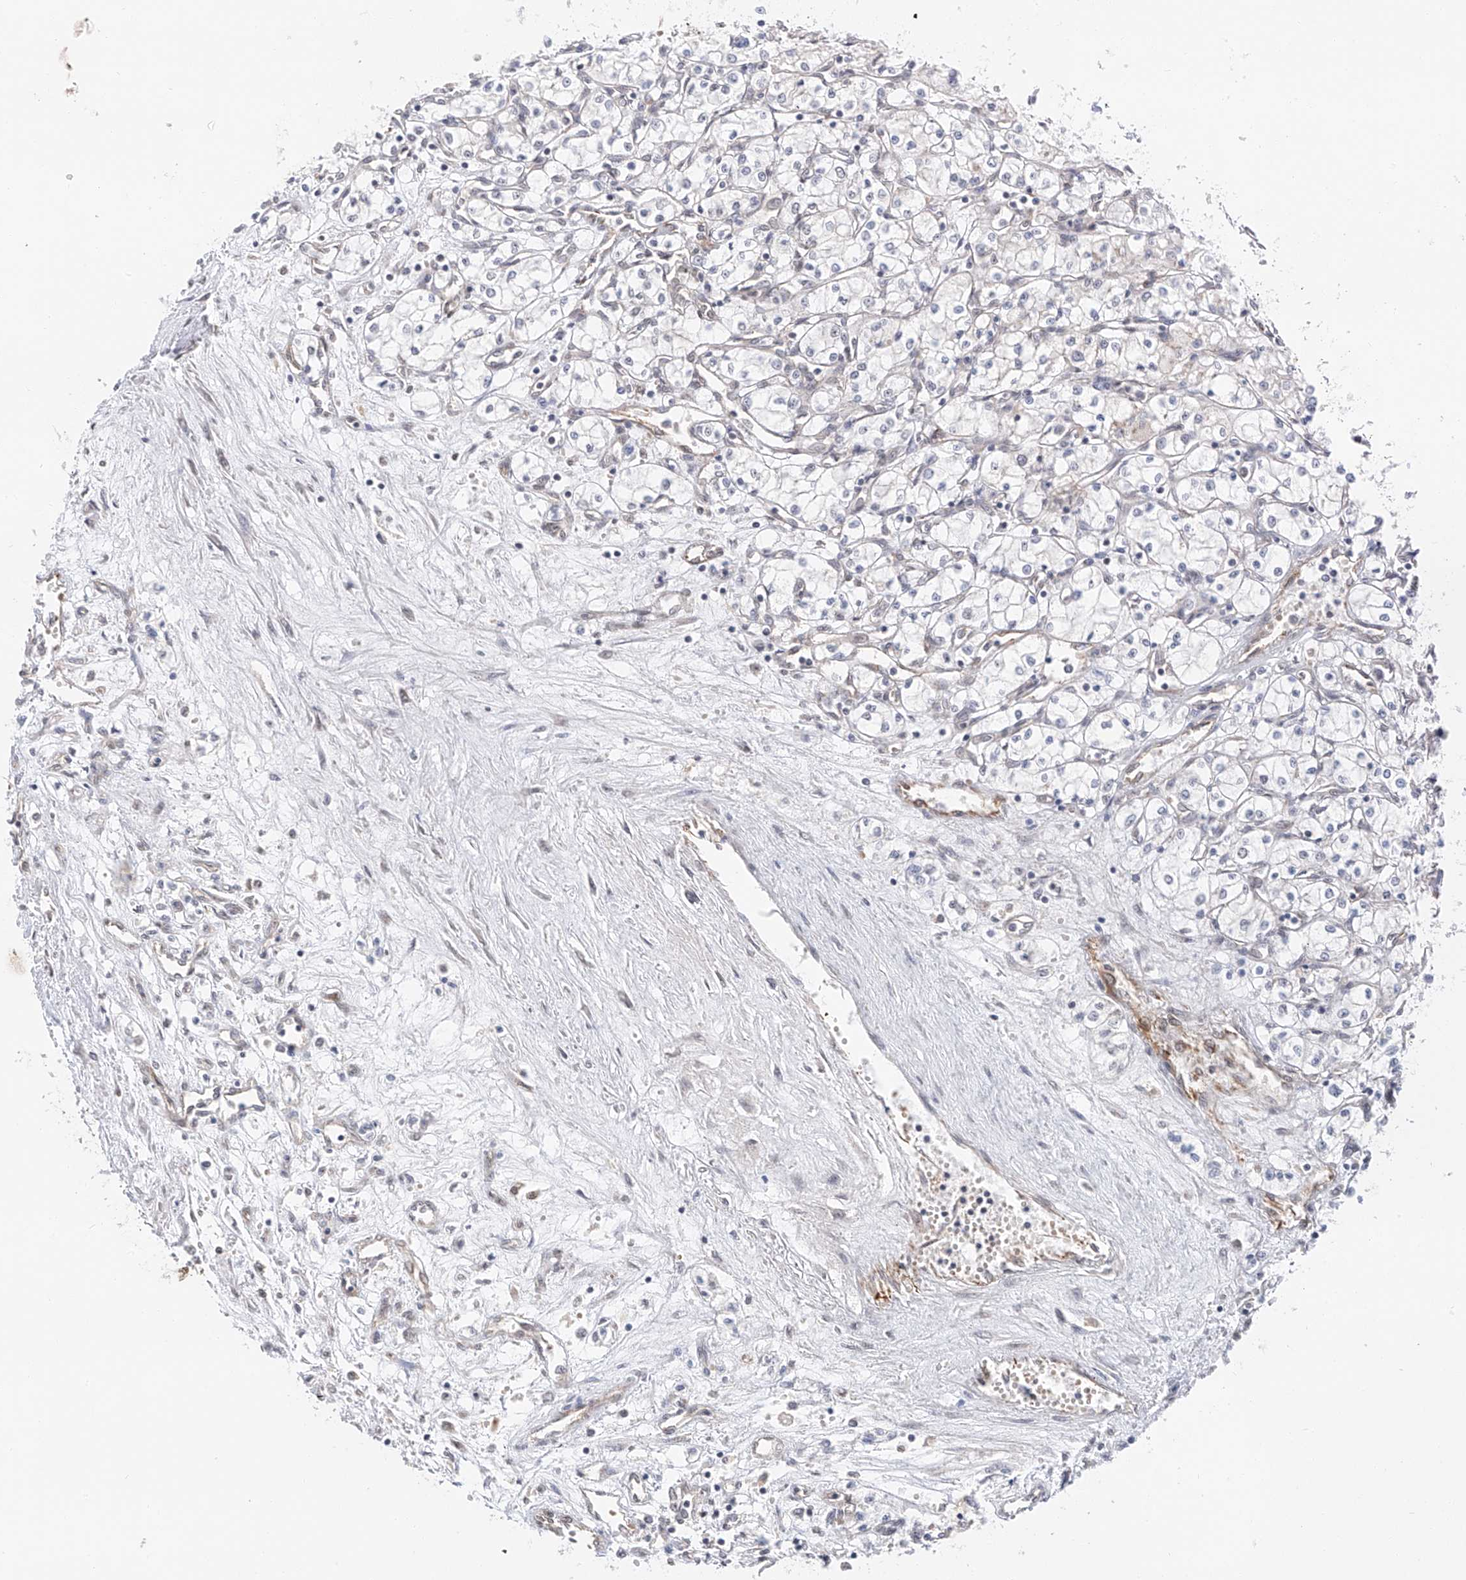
{"staining": {"intensity": "negative", "quantity": "none", "location": "none"}, "tissue": "renal cancer", "cell_type": "Tumor cells", "image_type": "cancer", "snomed": [{"axis": "morphology", "description": "Adenocarcinoma, NOS"}, {"axis": "topography", "description": "Kidney"}], "caption": "Immunohistochemistry (IHC) of adenocarcinoma (renal) displays no positivity in tumor cells. (DAB immunohistochemistry with hematoxylin counter stain).", "gene": "POGK", "patient": {"sex": "male", "age": 59}}